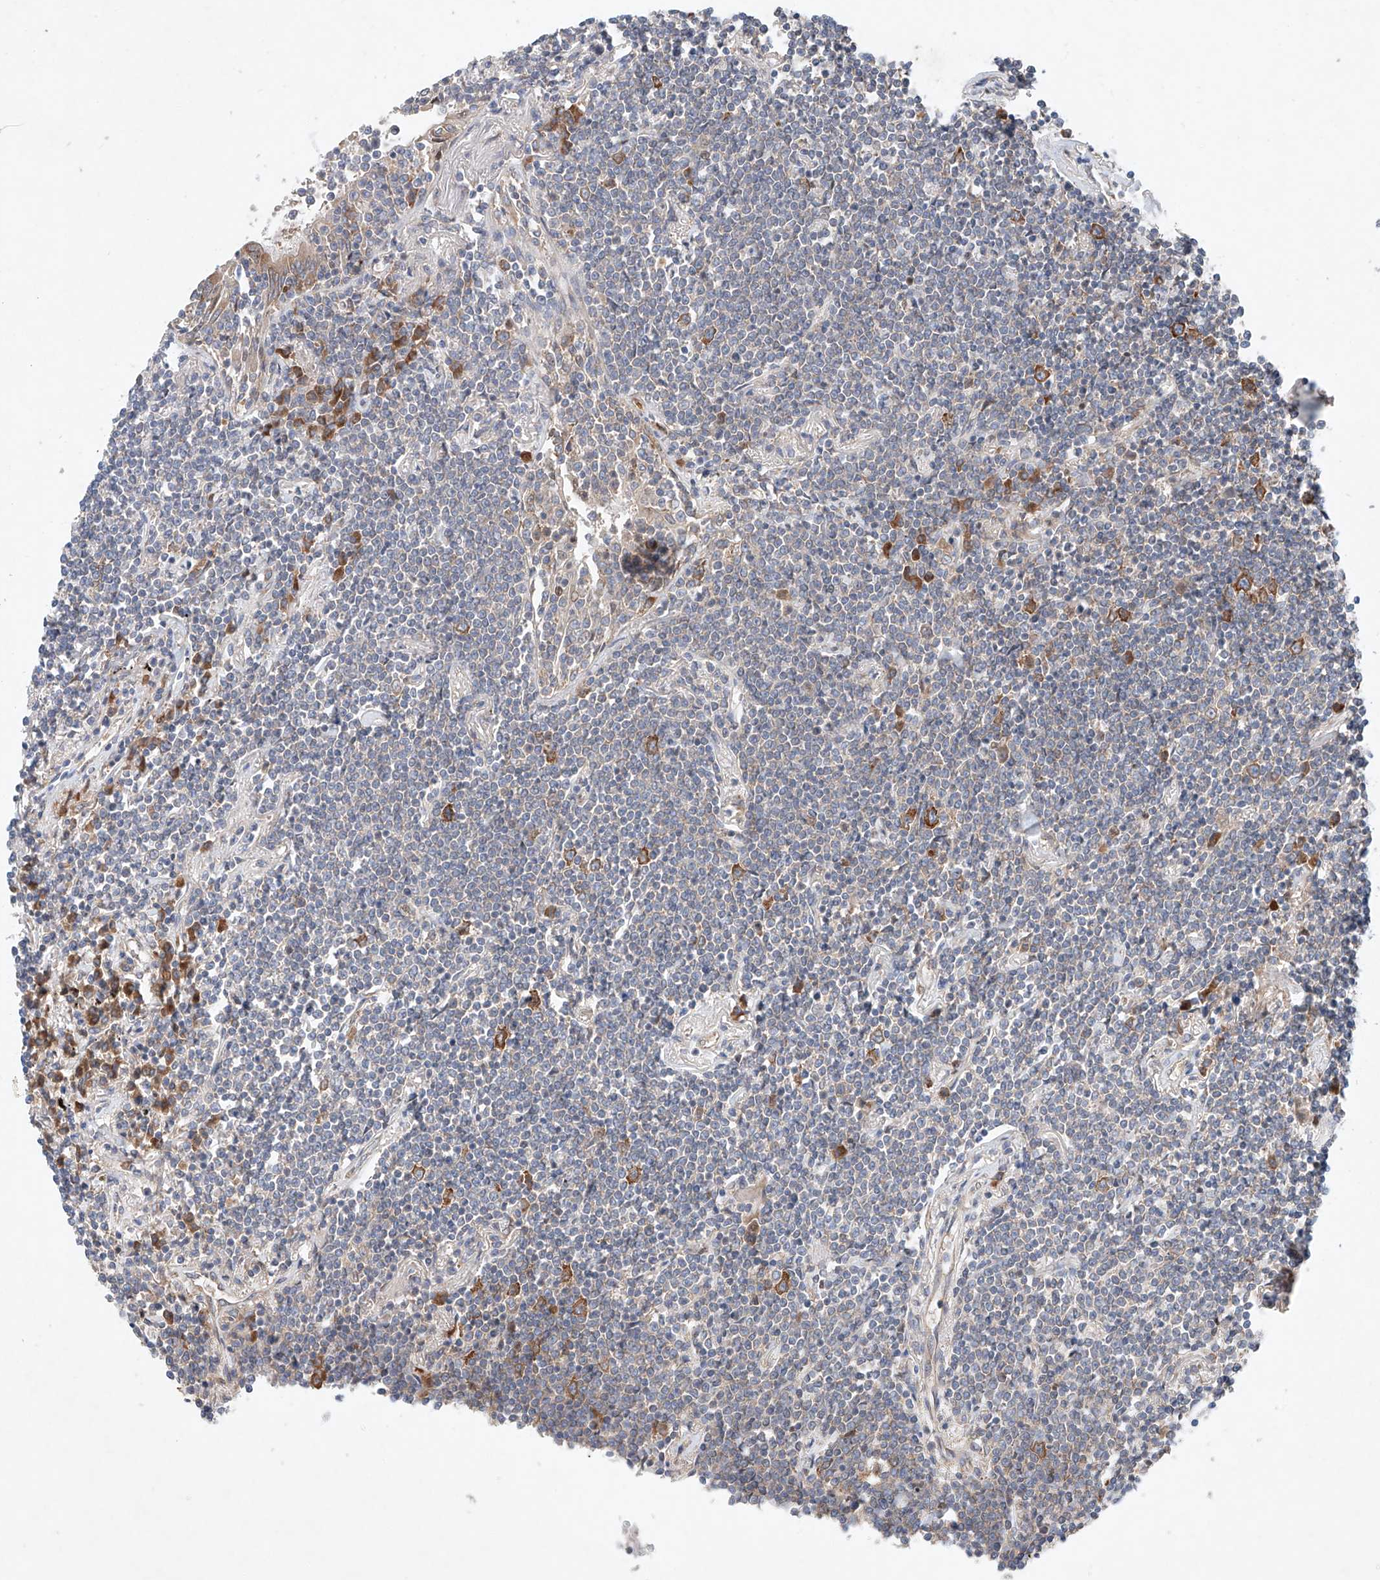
{"staining": {"intensity": "negative", "quantity": "none", "location": "none"}, "tissue": "lymphoma", "cell_type": "Tumor cells", "image_type": "cancer", "snomed": [{"axis": "morphology", "description": "Malignant lymphoma, non-Hodgkin's type, Low grade"}, {"axis": "topography", "description": "Lung"}], "caption": "Tumor cells are negative for protein expression in human malignant lymphoma, non-Hodgkin's type (low-grade).", "gene": "FASTK", "patient": {"sex": "female", "age": 71}}